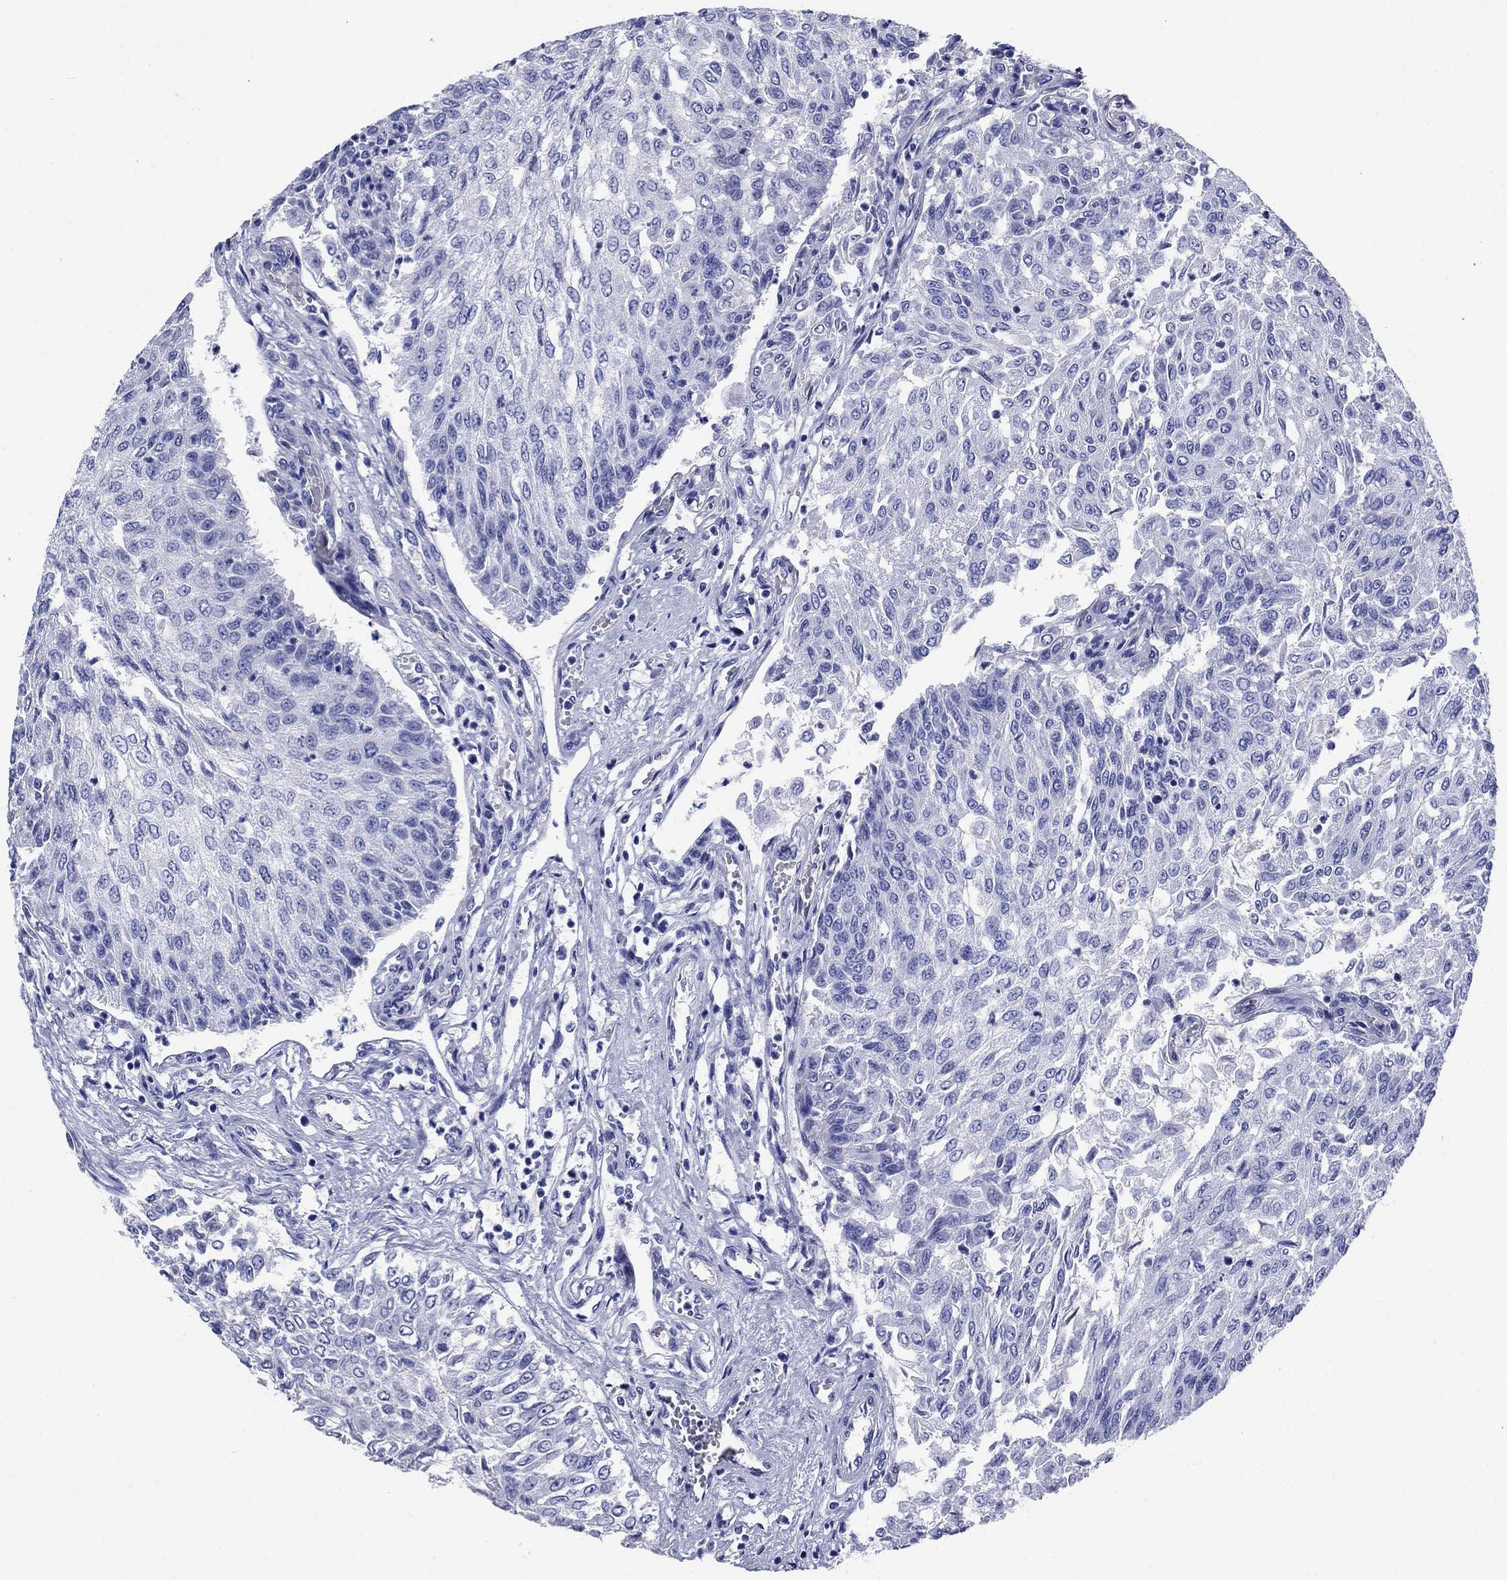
{"staining": {"intensity": "negative", "quantity": "none", "location": "none"}, "tissue": "urothelial cancer", "cell_type": "Tumor cells", "image_type": "cancer", "snomed": [{"axis": "morphology", "description": "Urothelial carcinoma, Low grade"}, {"axis": "topography", "description": "Urinary bladder"}], "caption": "This photomicrograph is of urothelial carcinoma (low-grade) stained with IHC to label a protein in brown with the nuclei are counter-stained blue. There is no staining in tumor cells.", "gene": "SLC1A2", "patient": {"sex": "male", "age": 78}}